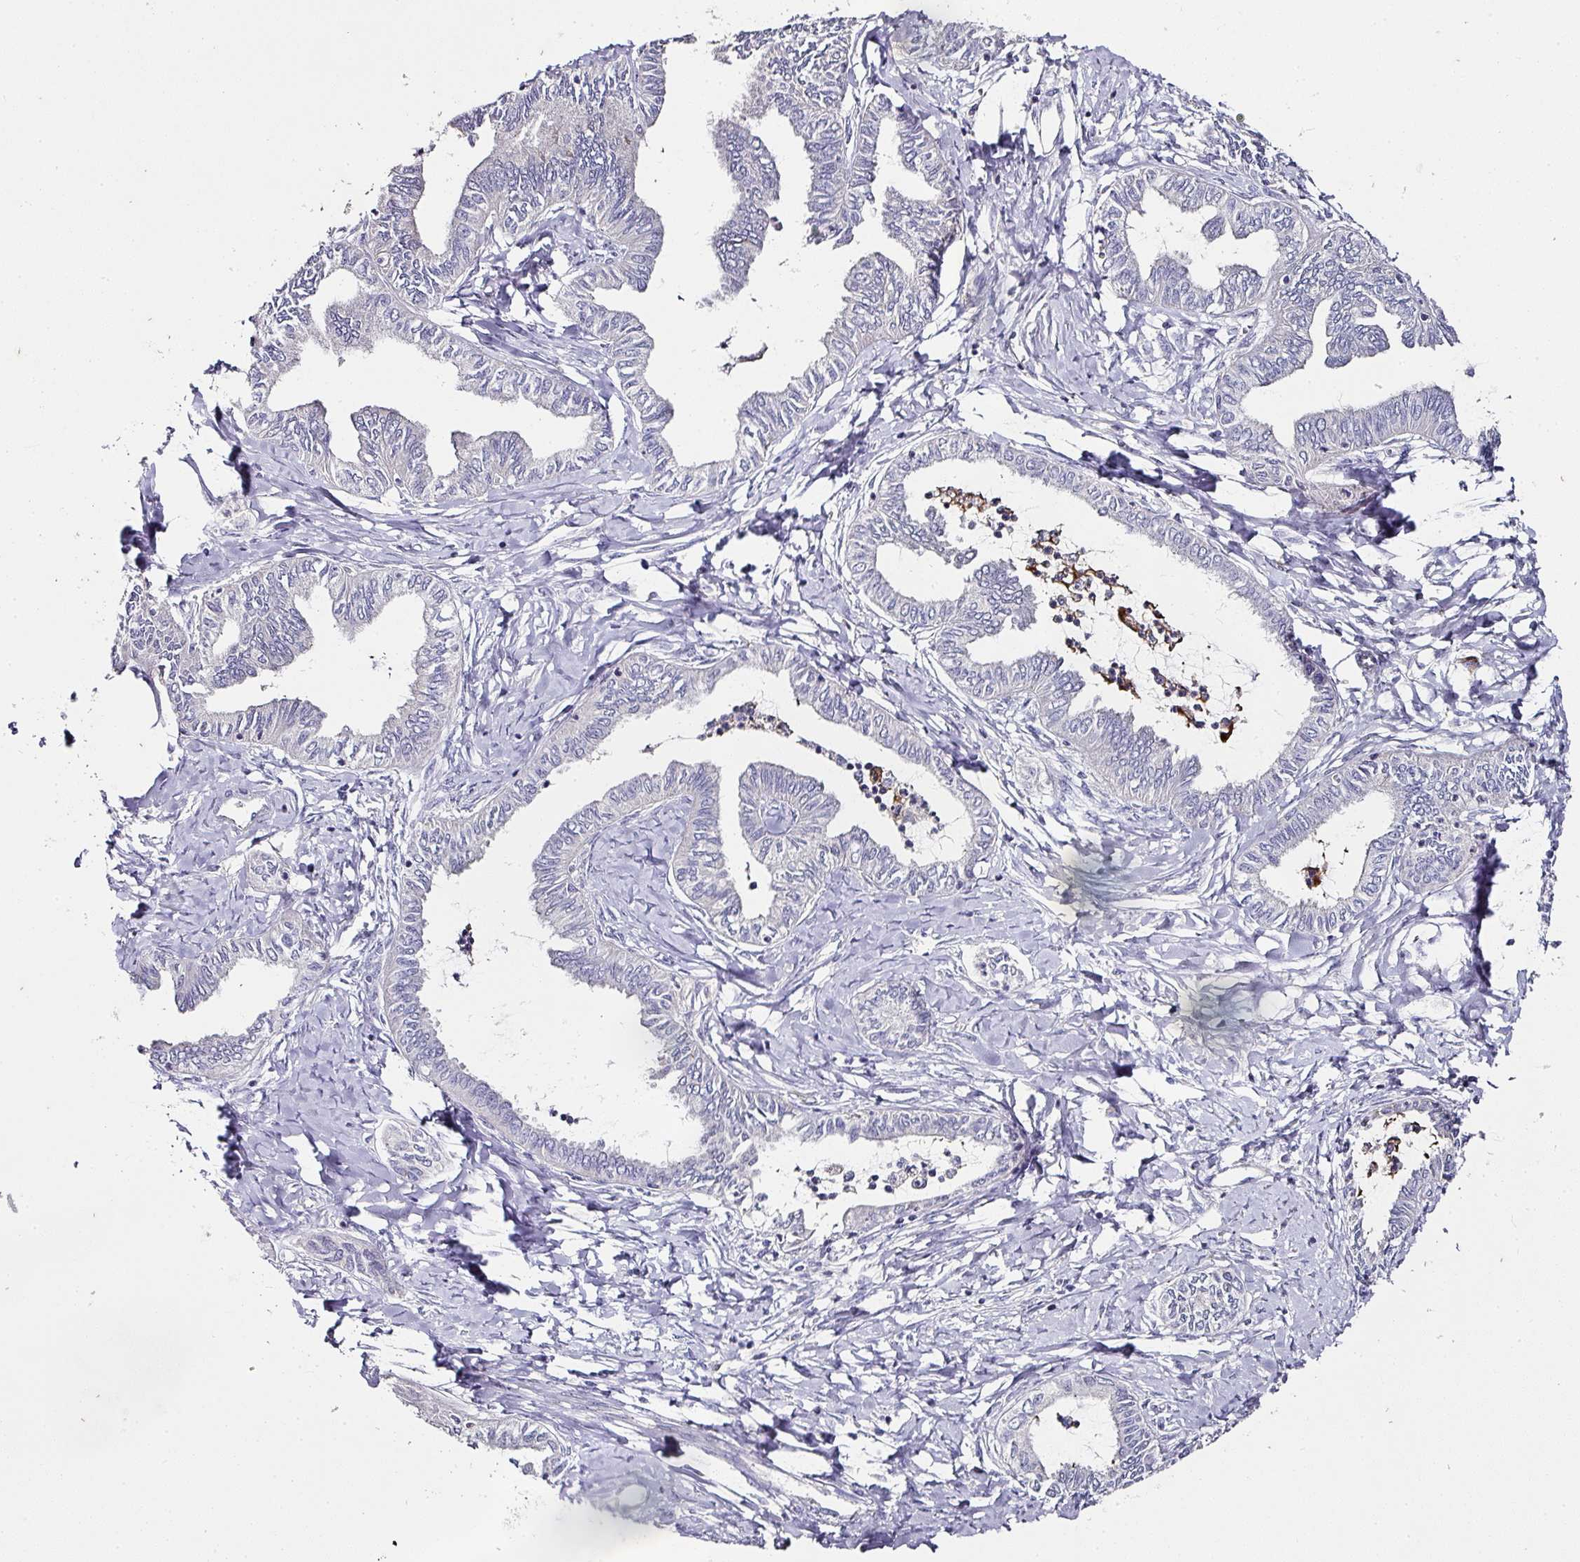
{"staining": {"intensity": "negative", "quantity": "none", "location": "none"}, "tissue": "ovarian cancer", "cell_type": "Tumor cells", "image_type": "cancer", "snomed": [{"axis": "morphology", "description": "Carcinoma, endometroid"}, {"axis": "topography", "description": "Ovary"}], "caption": "This photomicrograph is of endometroid carcinoma (ovarian) stained with IHC to label a protein in brown with the nuclei are counter-stained blue. There is no staining in tumor cells.", "gene": "SKIC2", "patient": {"sex": "female", "age": 70}}